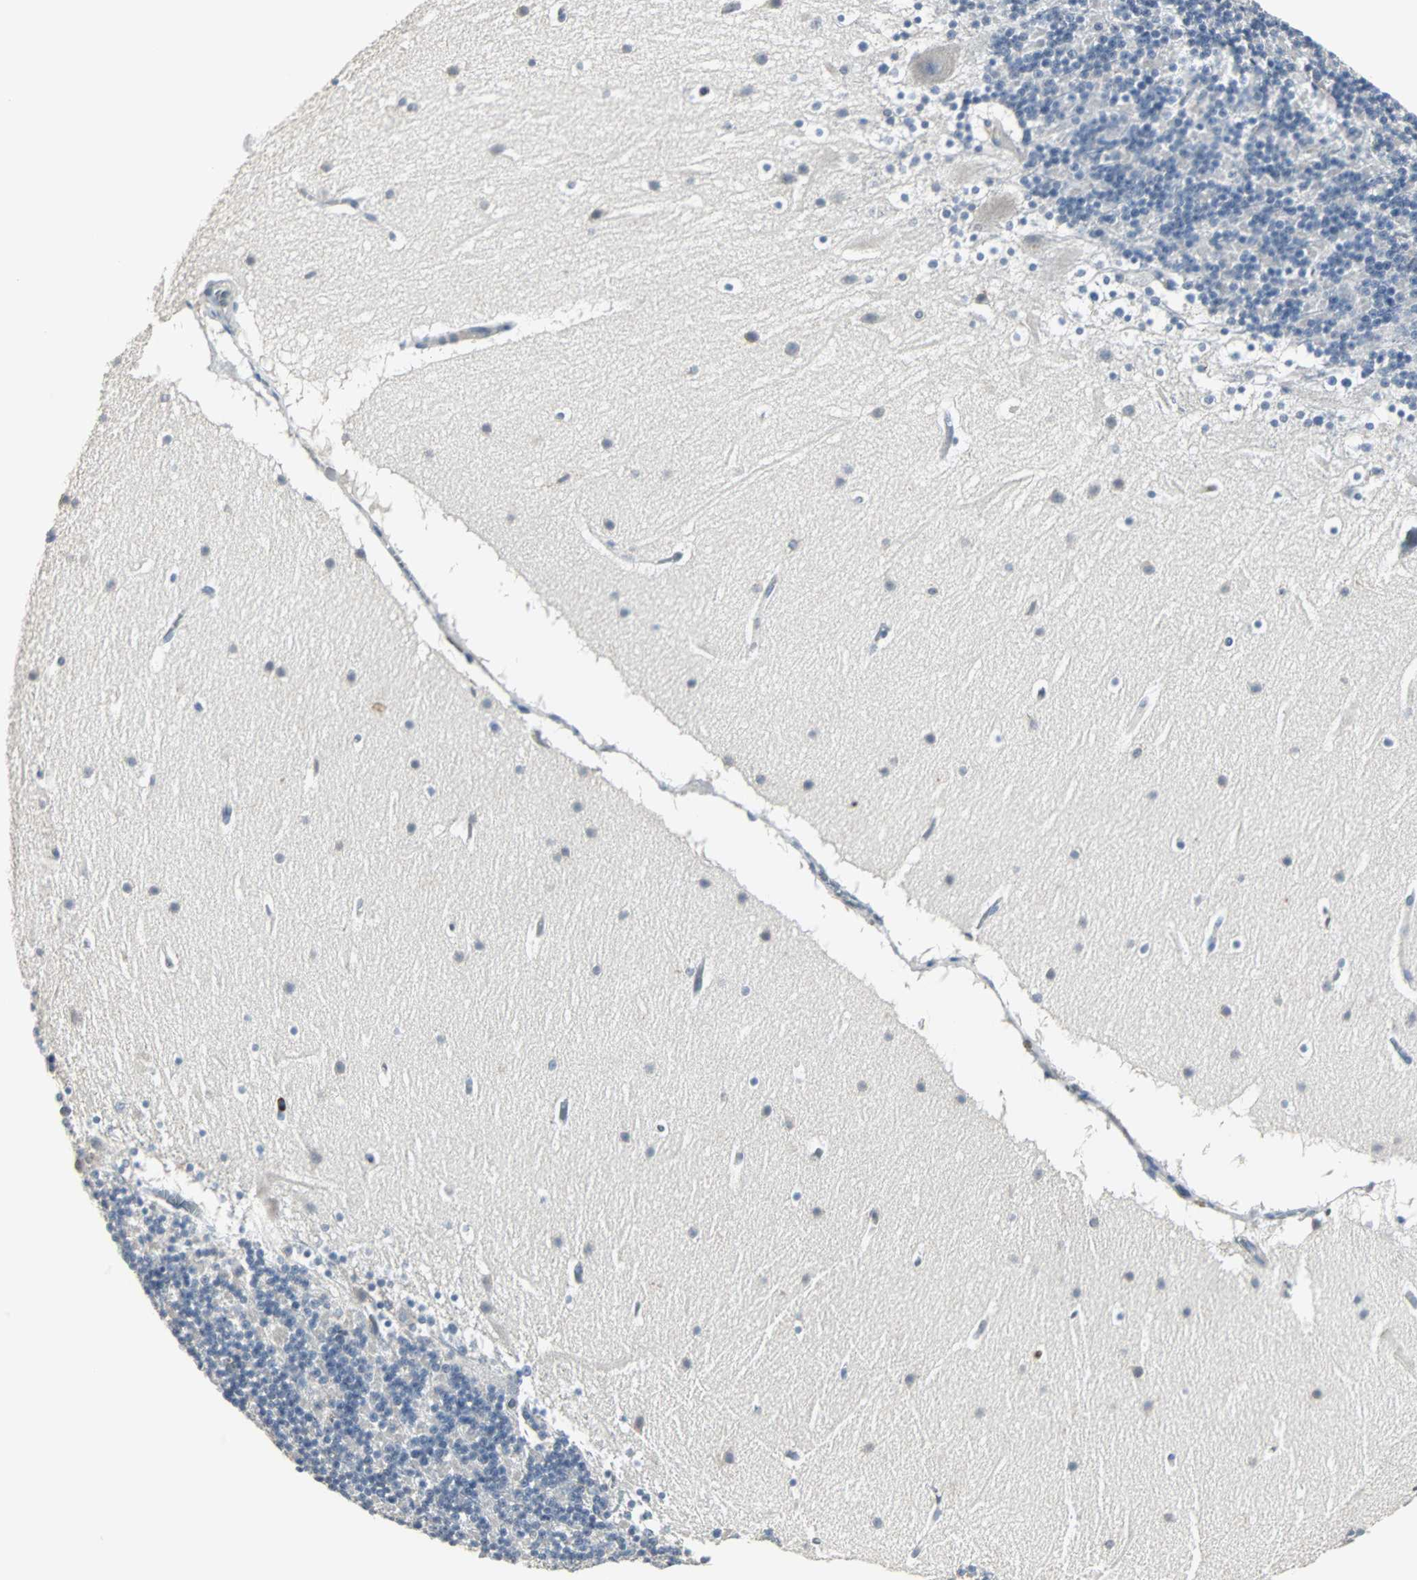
{"staining": {"intensity": "negative", "quantity": "none", "location": "none"}, "tissue": "cerebellum", "cell_type": "Cells in granular layer", "image_type": "normal", "snomed": [{"axis": "morphology", "description": "Normal tissue, NOS"}, {"axis": "topography", "description": "Cerebellum"}], "caption": "DAB (3,3'-diaminobenzidine) immunohistochemical staining of normal cerebellum displays no significant positivity in cells in granular layer. (Stains: DAB (3,3'-diaminobenzidine) immunohistochemistry with hematoxylin counter stain, Microscopy: brightfield microscopy at high magnification).", "gene": "LRRFIP1", "patient": {"sex": "male", "age": 45}}